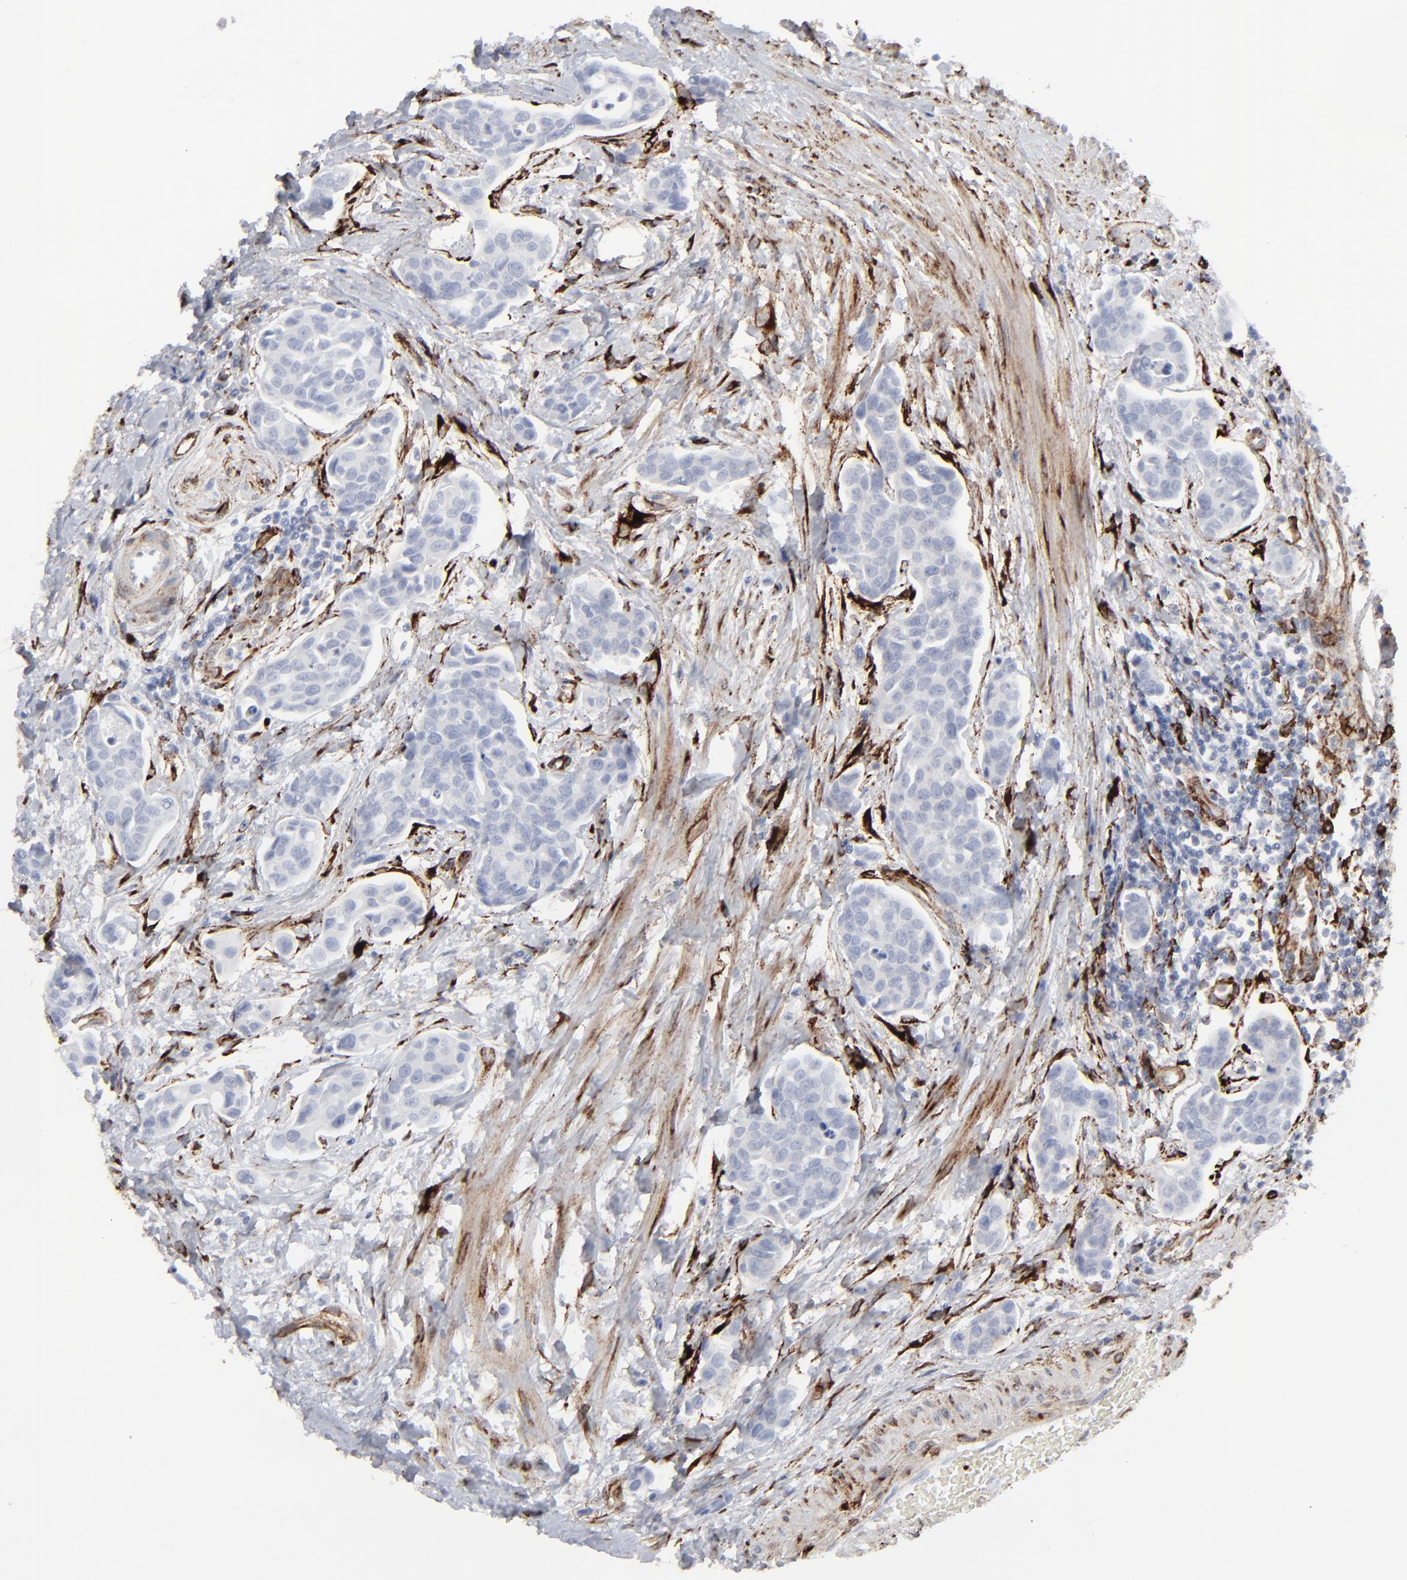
{"staining": {"intensity": "negative", "quantity": "none", "location": "none"}, "tissue": "urothelial cancer", "cell_type": "Tumor cells", "image_type": "cancer", "snomed": [{"axis": "morphology", "description": "Urothelial carcinoma, High grade"}, {"axis": "topography", "description": "Urinary bladder"}], "caption": "A high-resolution photomicrograph shows immunohistochemistry staining of urothelial cancer, which demonstrates no significant staining in tumor cells.", "gene": "SPARC", "patient": {"sex": "male", "age": 78}}